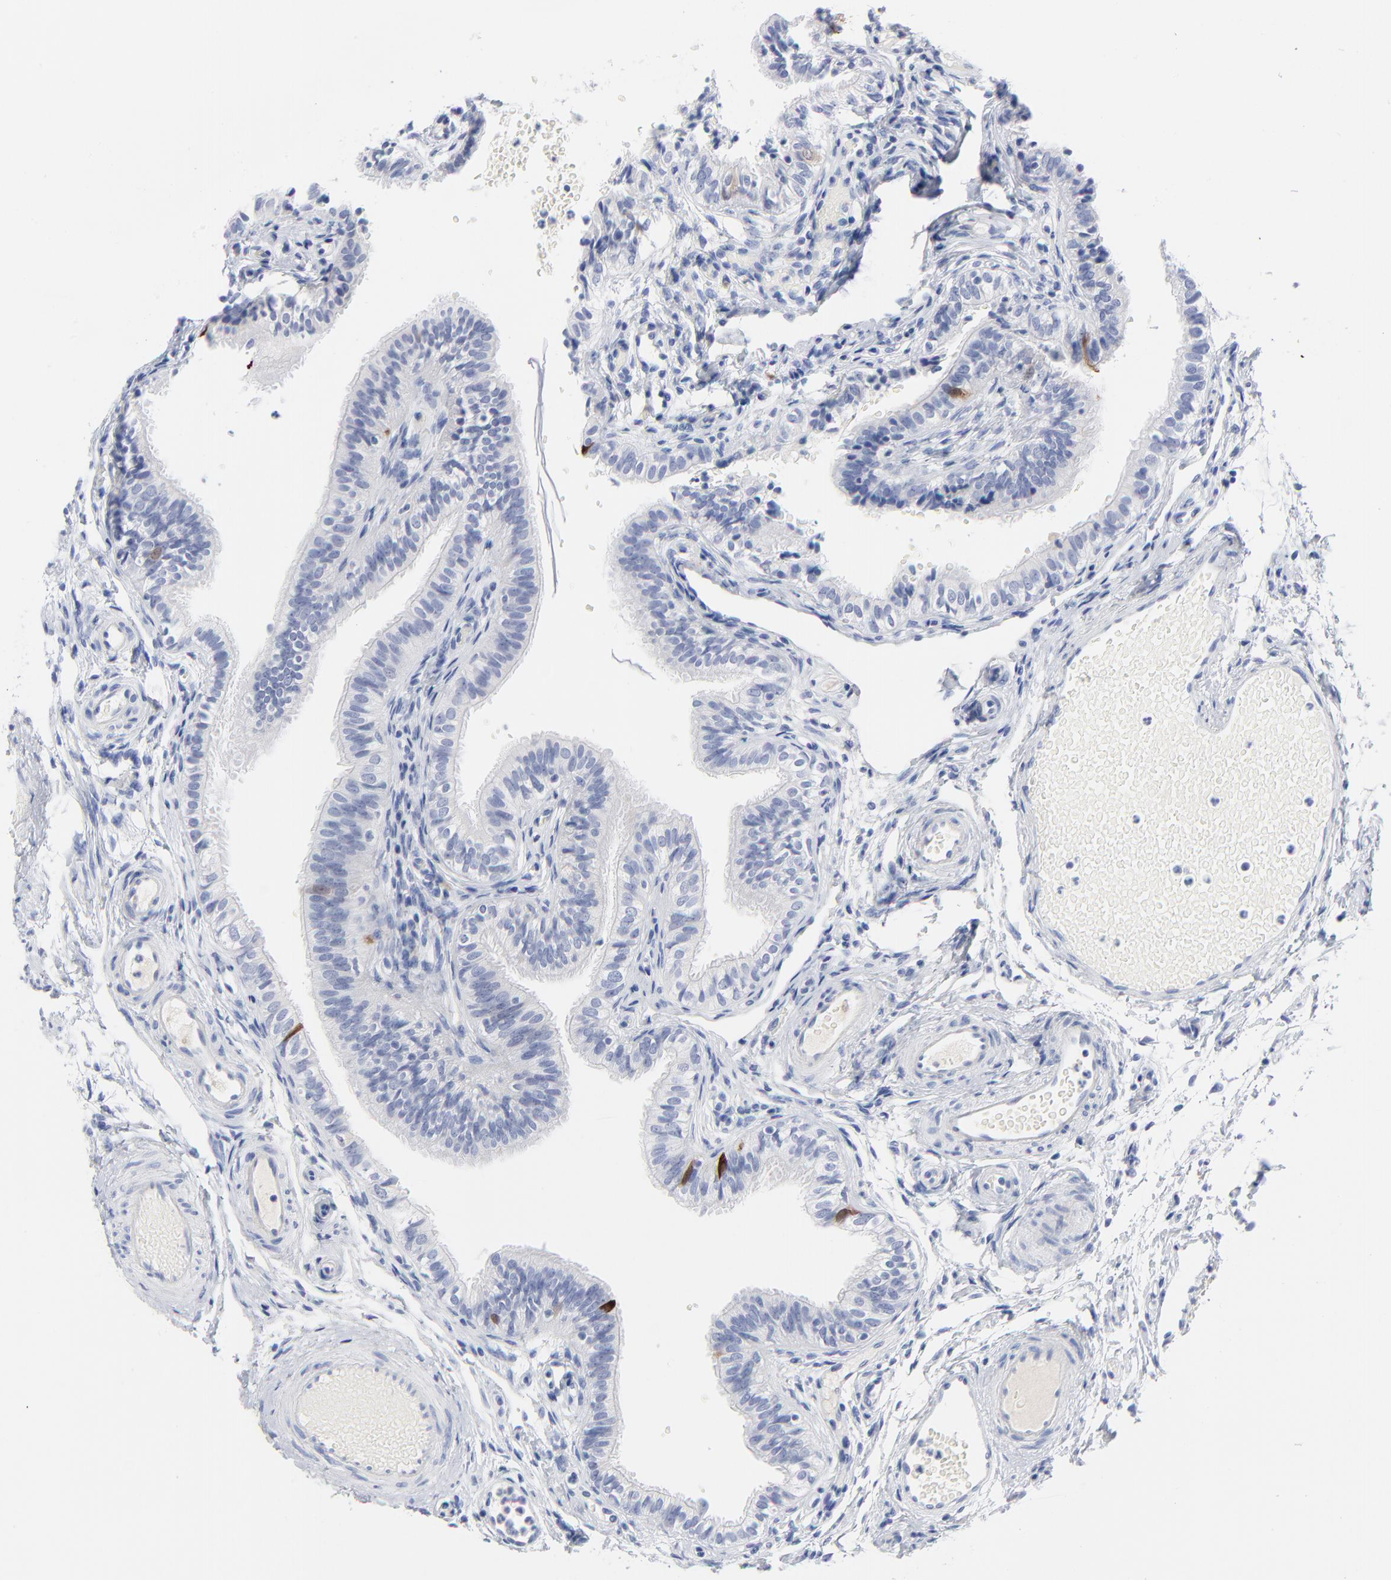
{"staining": {"intensity": "strong", "quantity": "<25%", "location": "nuclear"}, "tissue": "fallopian tube", "cell_type": "Glandular cells", "image_type": "normal", "snomed": [{"axis": "morphology", "description": "Normal tissue, NOS"}, {"axis": "morphology", "description": "Dermoid, NOS"}, {"axis": "topography", "description": "Fallopian tube"}], "caption": "IHC photomicrograph of unremarkable human fallopian tube stained for a protein (brown), which demonstrates medium levels of strong nuclear expression in about <25% of glandular cells.", "gene": "CDK1", "patient": {"sex": "female", "age": 33}}